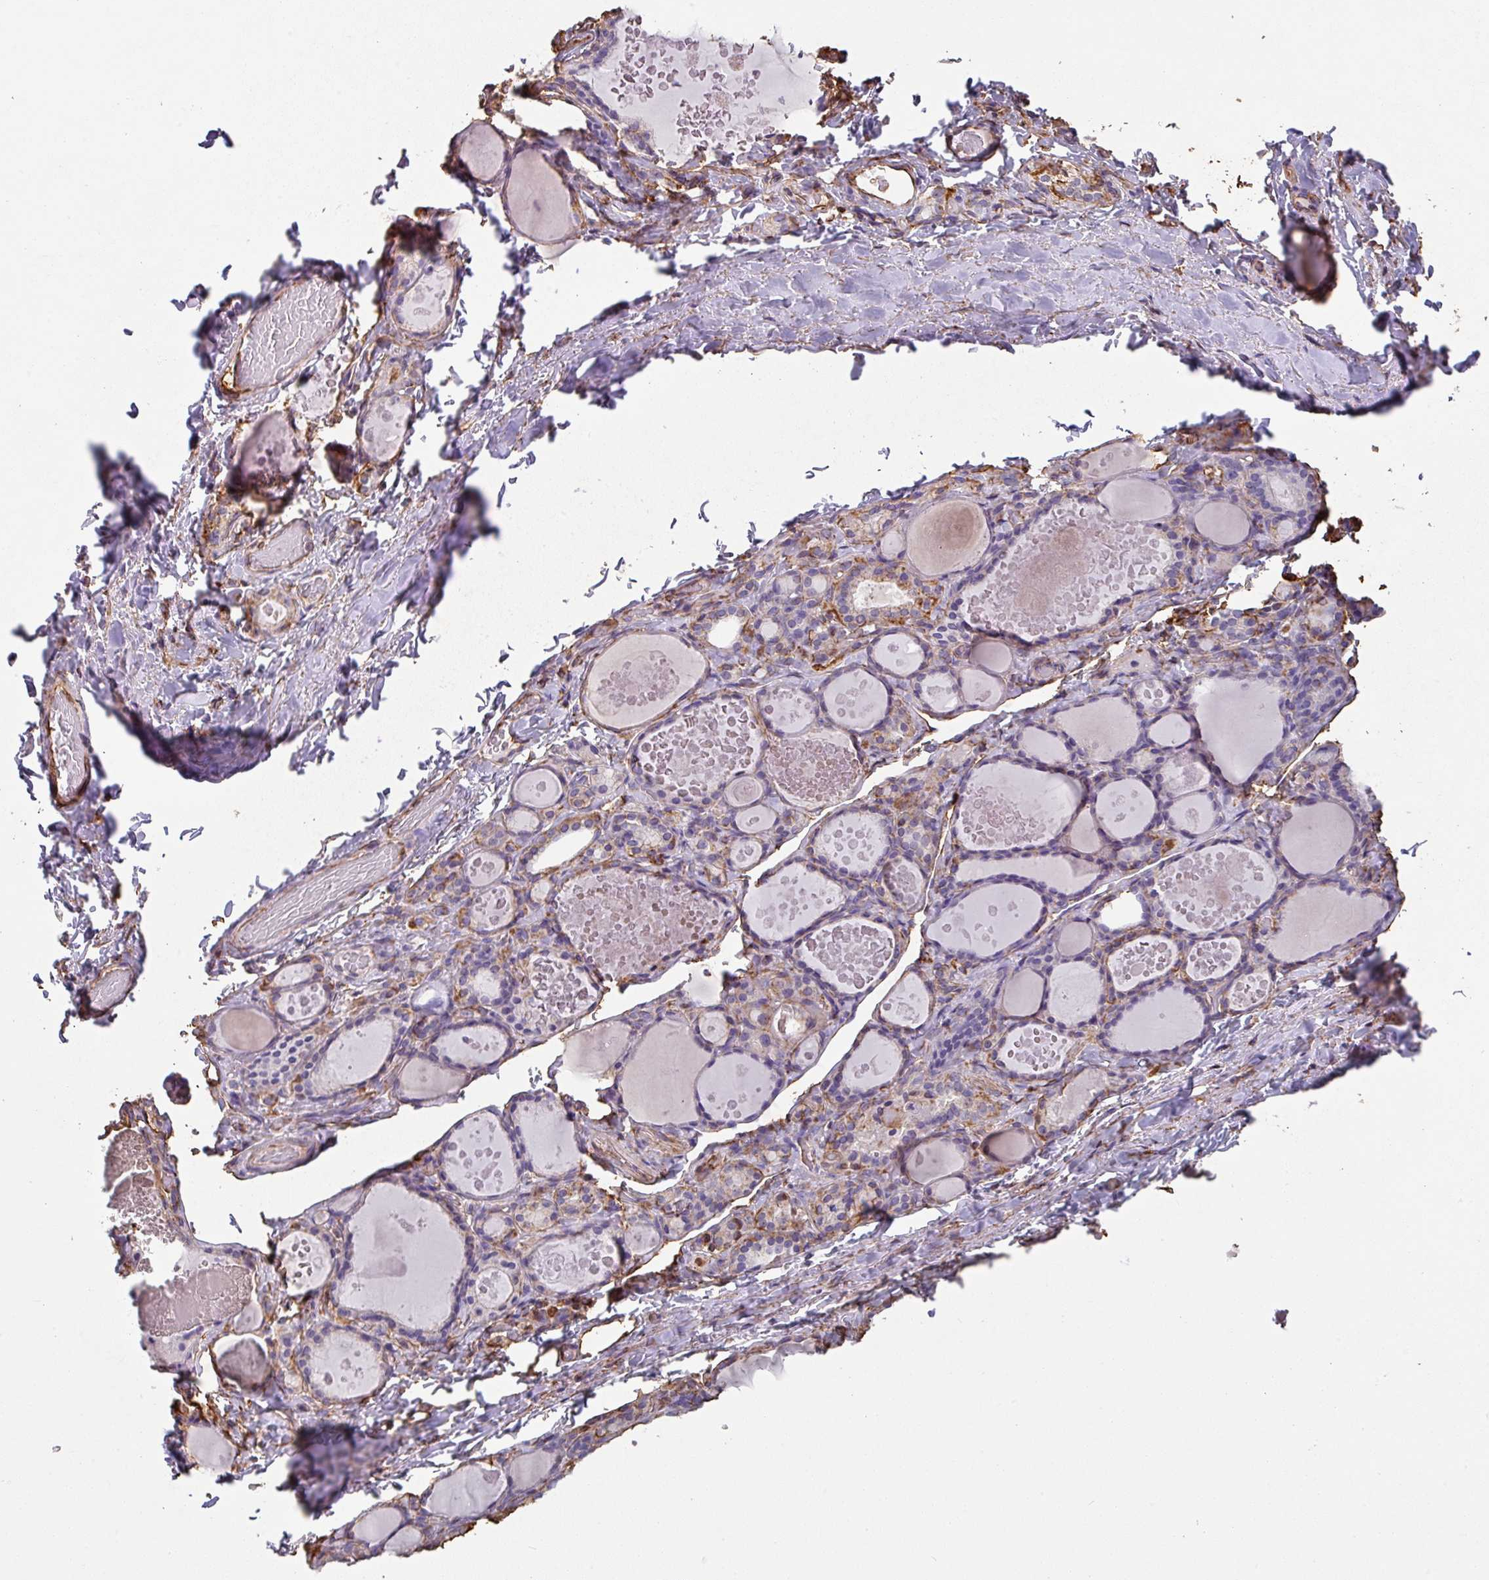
{"staining": {"intensity": "negative", "quantity": "none", "location": "none"}, "tissue": "thyroid gland", "cell_type": "Glandular cells", "image_type": "normal", "snomed": [{"axis": "morphology", "description": "Normal tissue, NOS"}, {"axis": "topography", "description": "Thyroid gland"}], "caption": "Immunohistochemistry (IHC) micrograph of benign thyroid gland: thyroid gland stained with DAB exhibits no significant protein positivity in glandular cells.", "gene": "ZNF280C", "patient": {"sex": "female", "age": 46}}